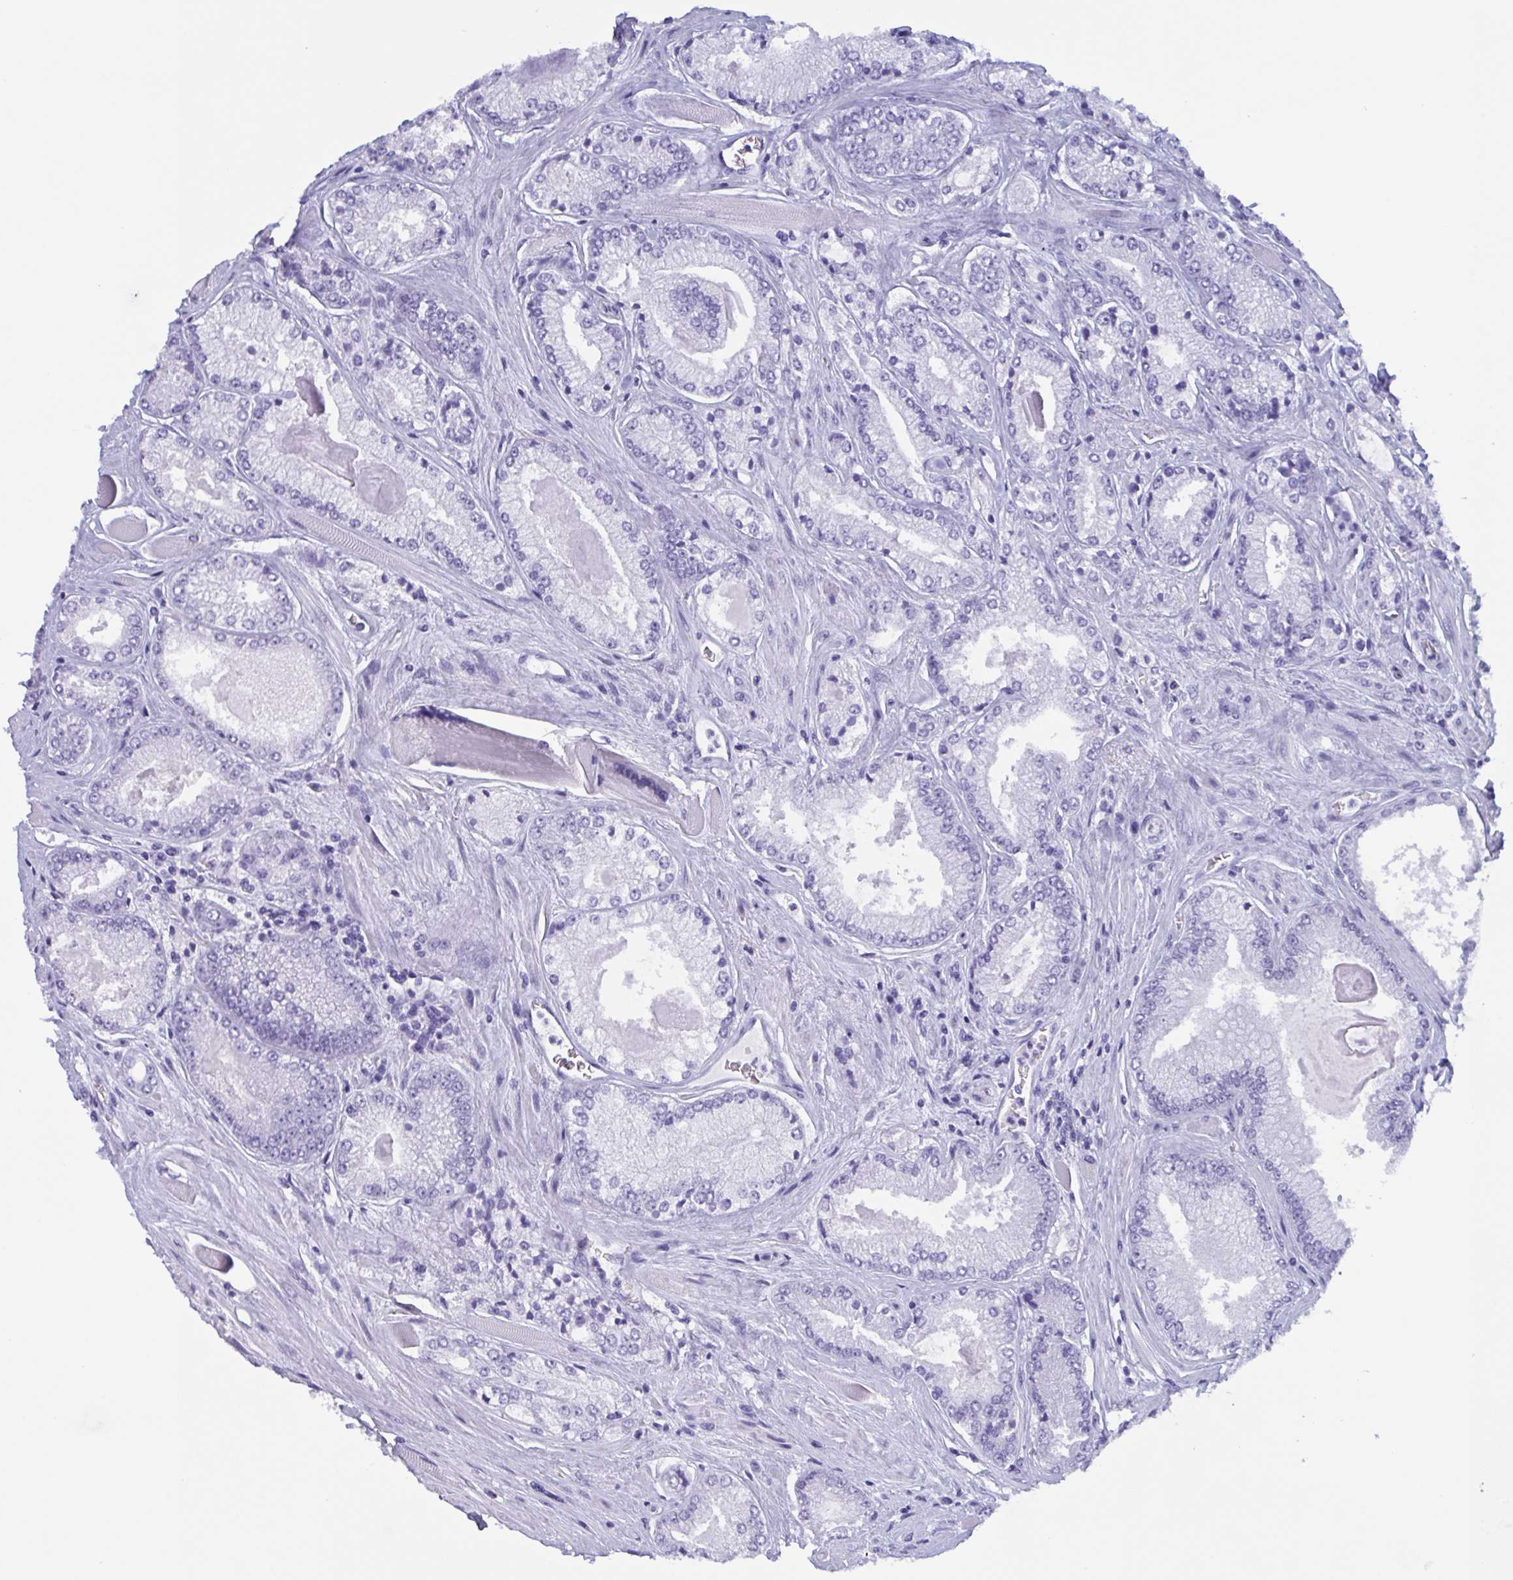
{"staining": {"intensity": "negative", "quantity": "none", "location": "none"}, "tissue": "prostate cancer", "cell_type": "Tumor cells", "image_type": "cancer", "snomed": [{"axis": "morphology", "description": "Adenocarcinoma, Low grade"}, {"axis": "topography", "description": "Prostate"}], "caption": "Immunohistochemistry (IHC) of human prostate cancer reveals no staining in tumor cells.", "gene": "ZNF850", "patient": {"sex": "male", "age": 67}}